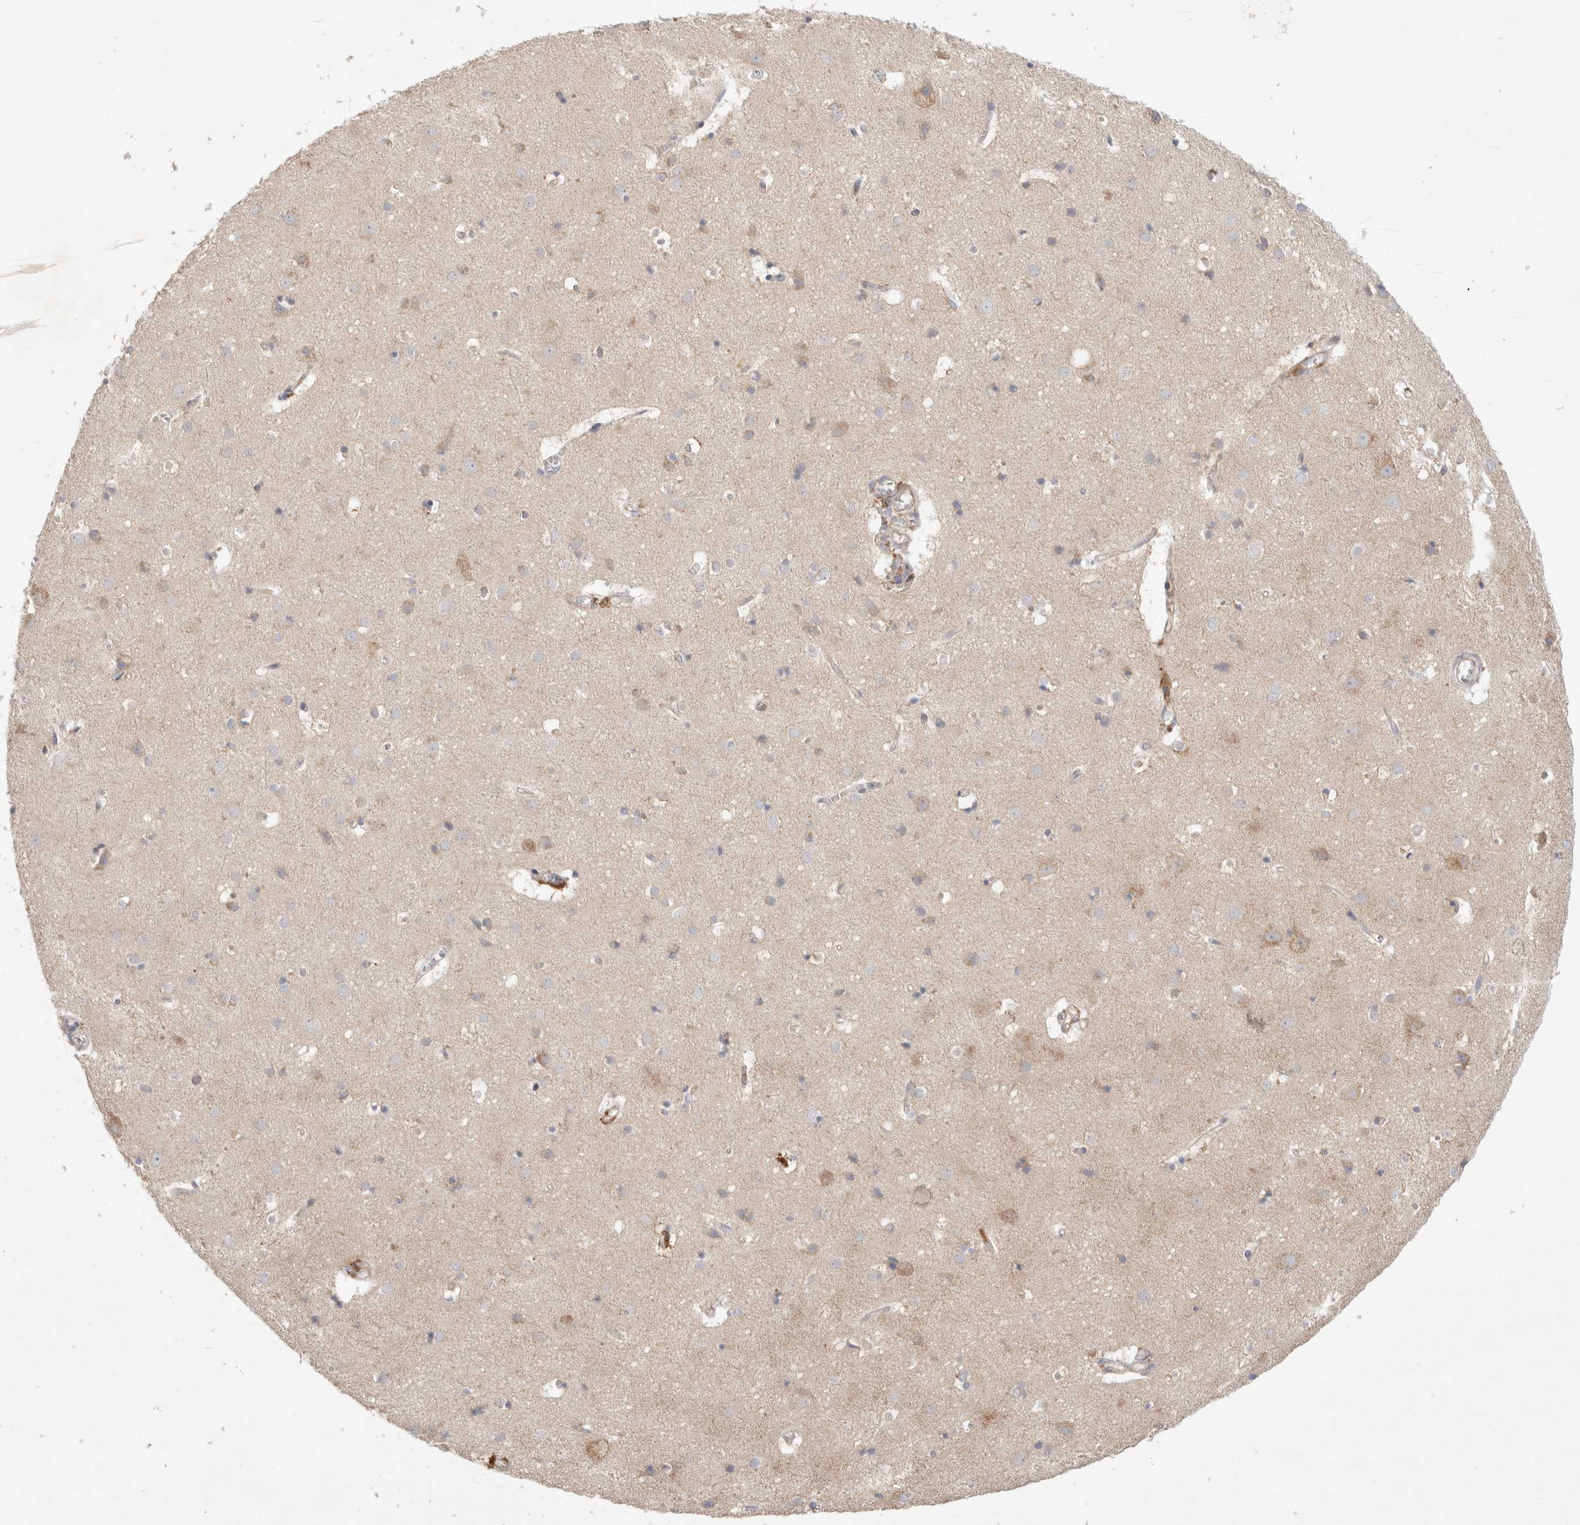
{"staining": {"intensity": "moderate", "quantity": ">75%", "location": "cytoplasmic/membranous"}, "tissue": "cerebral cortex", "cell_type": "Endothelial cells", "image_type": "normal", "snomed": [{"axis": "morphology", "description": "Normal tissue, NOS"}, {"axis": "topography", "description": "Cerebral cortex"}], "caption": "Unremarkable cerebral cortex shows moderate cytoplasmic/membranous expression in about >75% of endothelial cells.", "gene": "TBC1D16", "patient": {"sex": "male", "age": 54}}